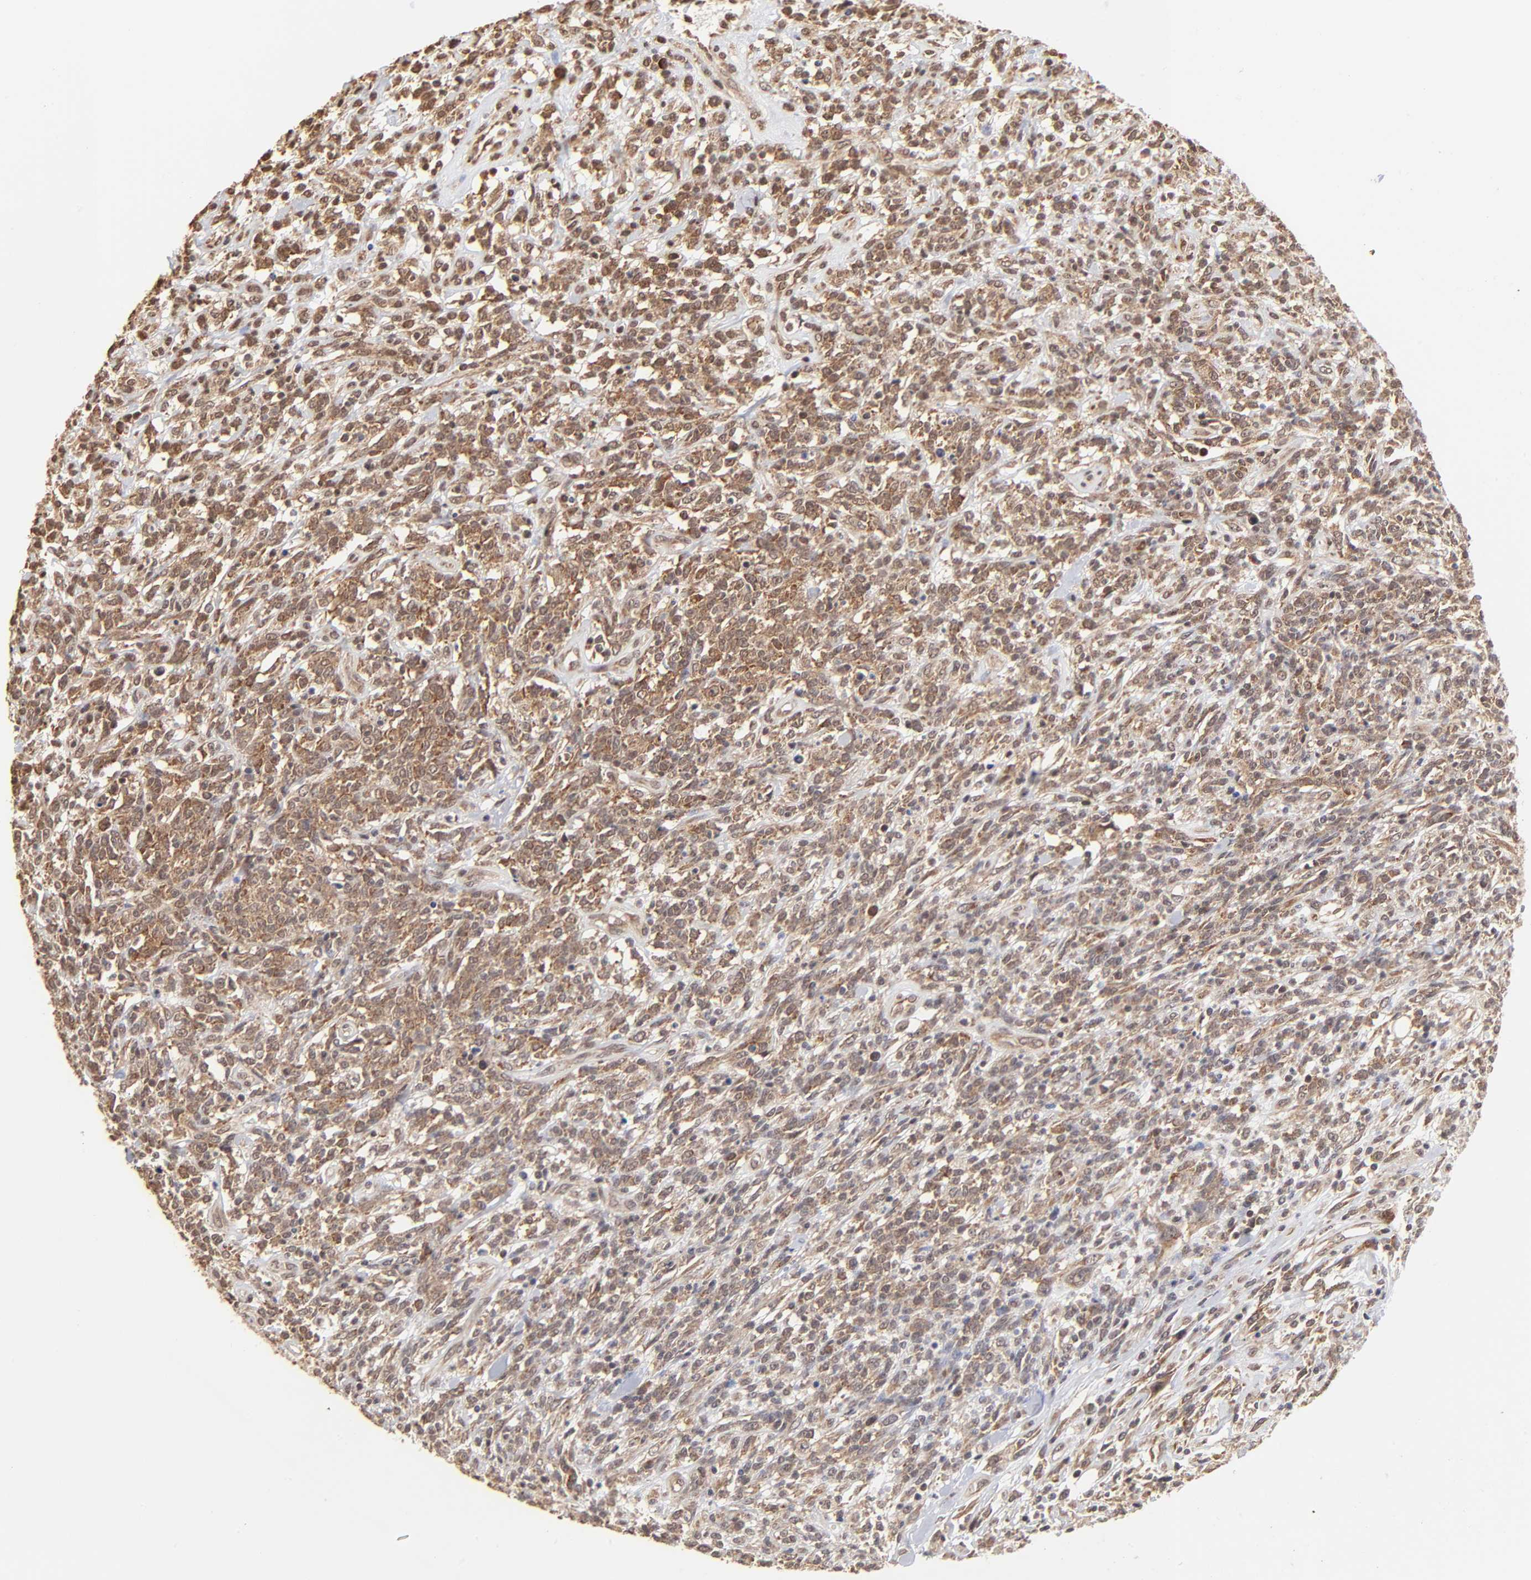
{"staining": {"intensity": "weak", "quantity": ">75%", "location": "cytoplasmic/membranous"}, "tissue": "lymphoma", "cell_type": "Tumor cells", "image_type": "cancer", "snomed": [{"axis": "morphology", "description": "Malignant lymphoma, non-Hodgkin's type, High grade"}, {"axis": "topography", "description": "Lymph node"}], "caption": "IHC (DAB (3,3'-diaminobenzidine)) staining of lymphoma displays weak cytoplasmic/membranous protein expression in about >75% of tumor cells.", "gene": "BRPF1", "patient": {"sex": "female", "age": 73}}